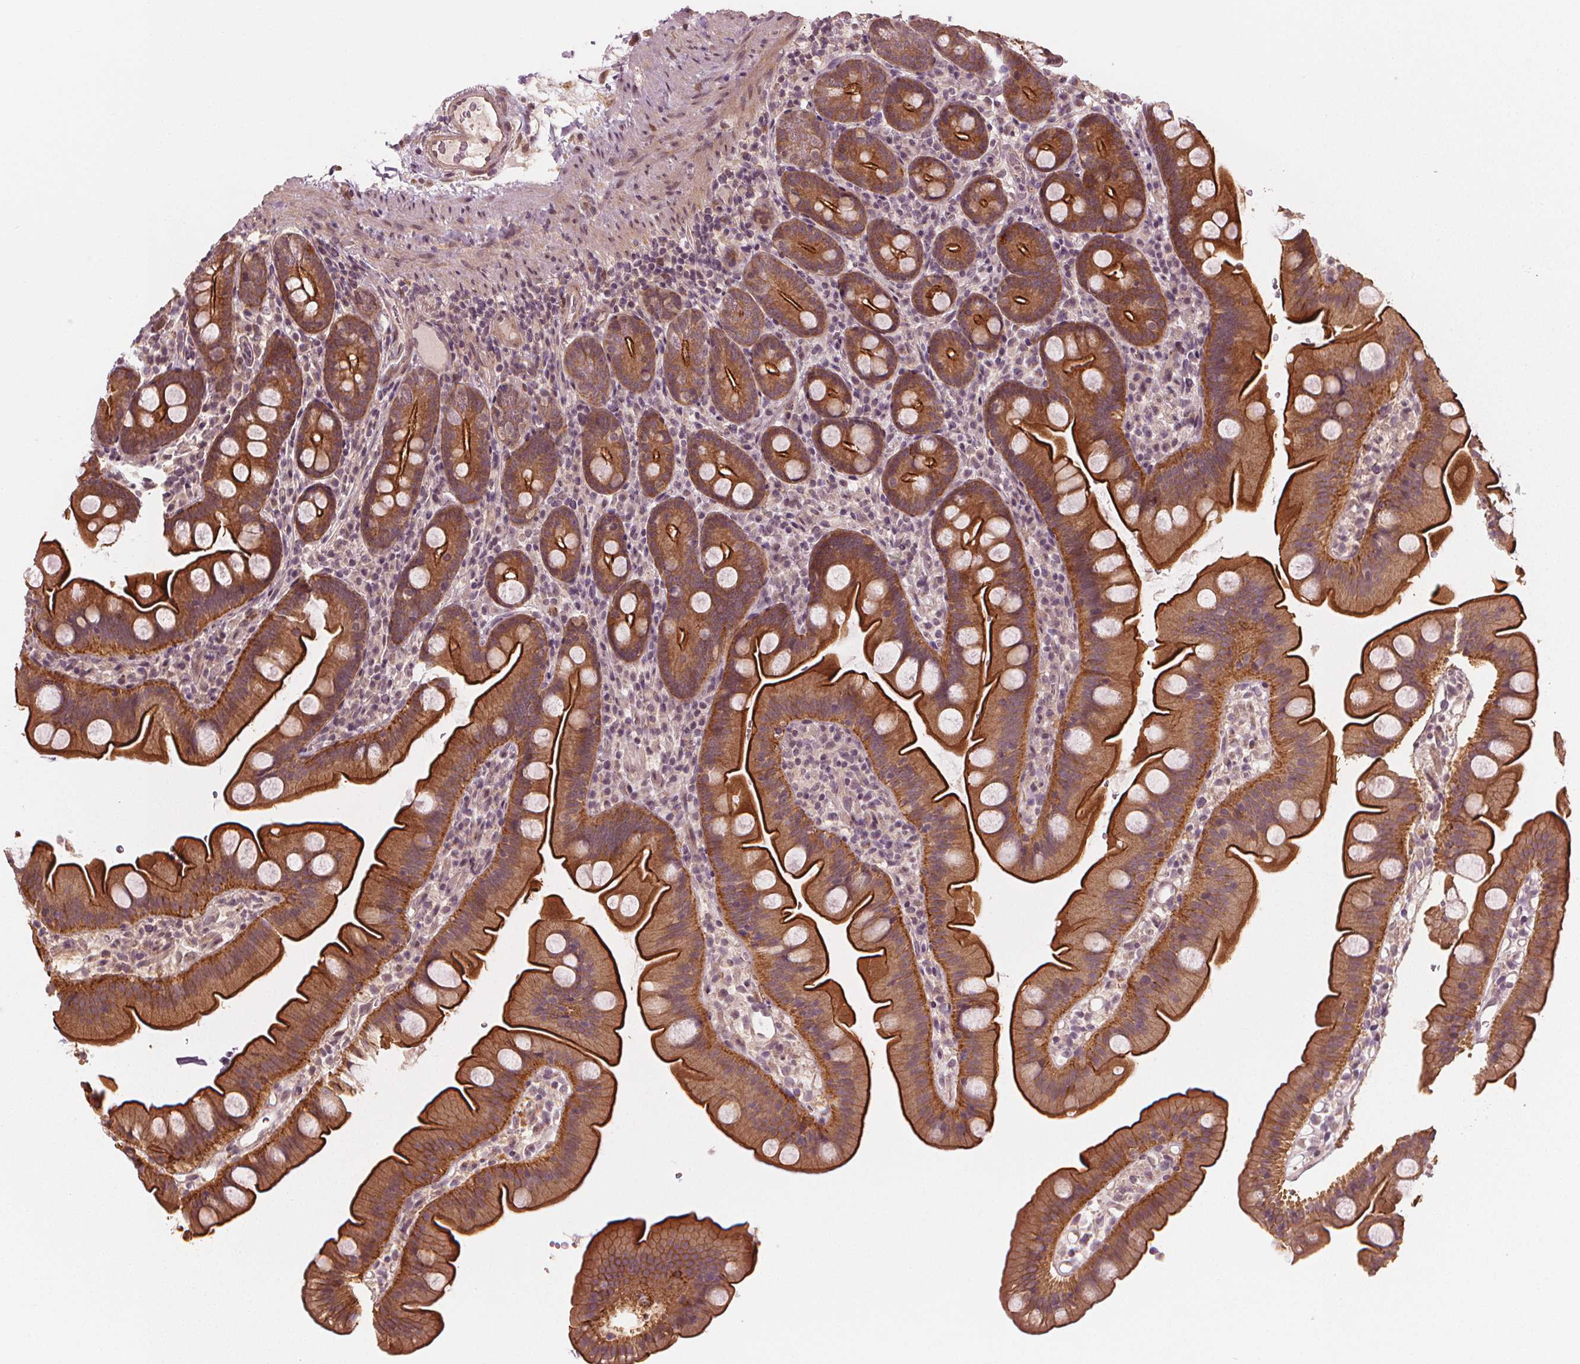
{"staining": {"intensity": "strong", "quantity": ">75%", "location": "cytoplasmic/membranous"}, "tissue": "small intestine", "cell_type": "Glandular cells", "image_type": "normal", "snomed": [{"axis": "morphology", "description": "Normal tissue, NOS"}, {"axis": "topography", "description": "Small intestine"}], "caption": "A high-resolution photomicrograph shows immunohistochemistry staining of normal small intestine, which shows strong cytoplasmic/membranous staining in about >75% of glandular cells.", "gene": "CLBA1", "patient": {"sex": "female", "age": 68}}